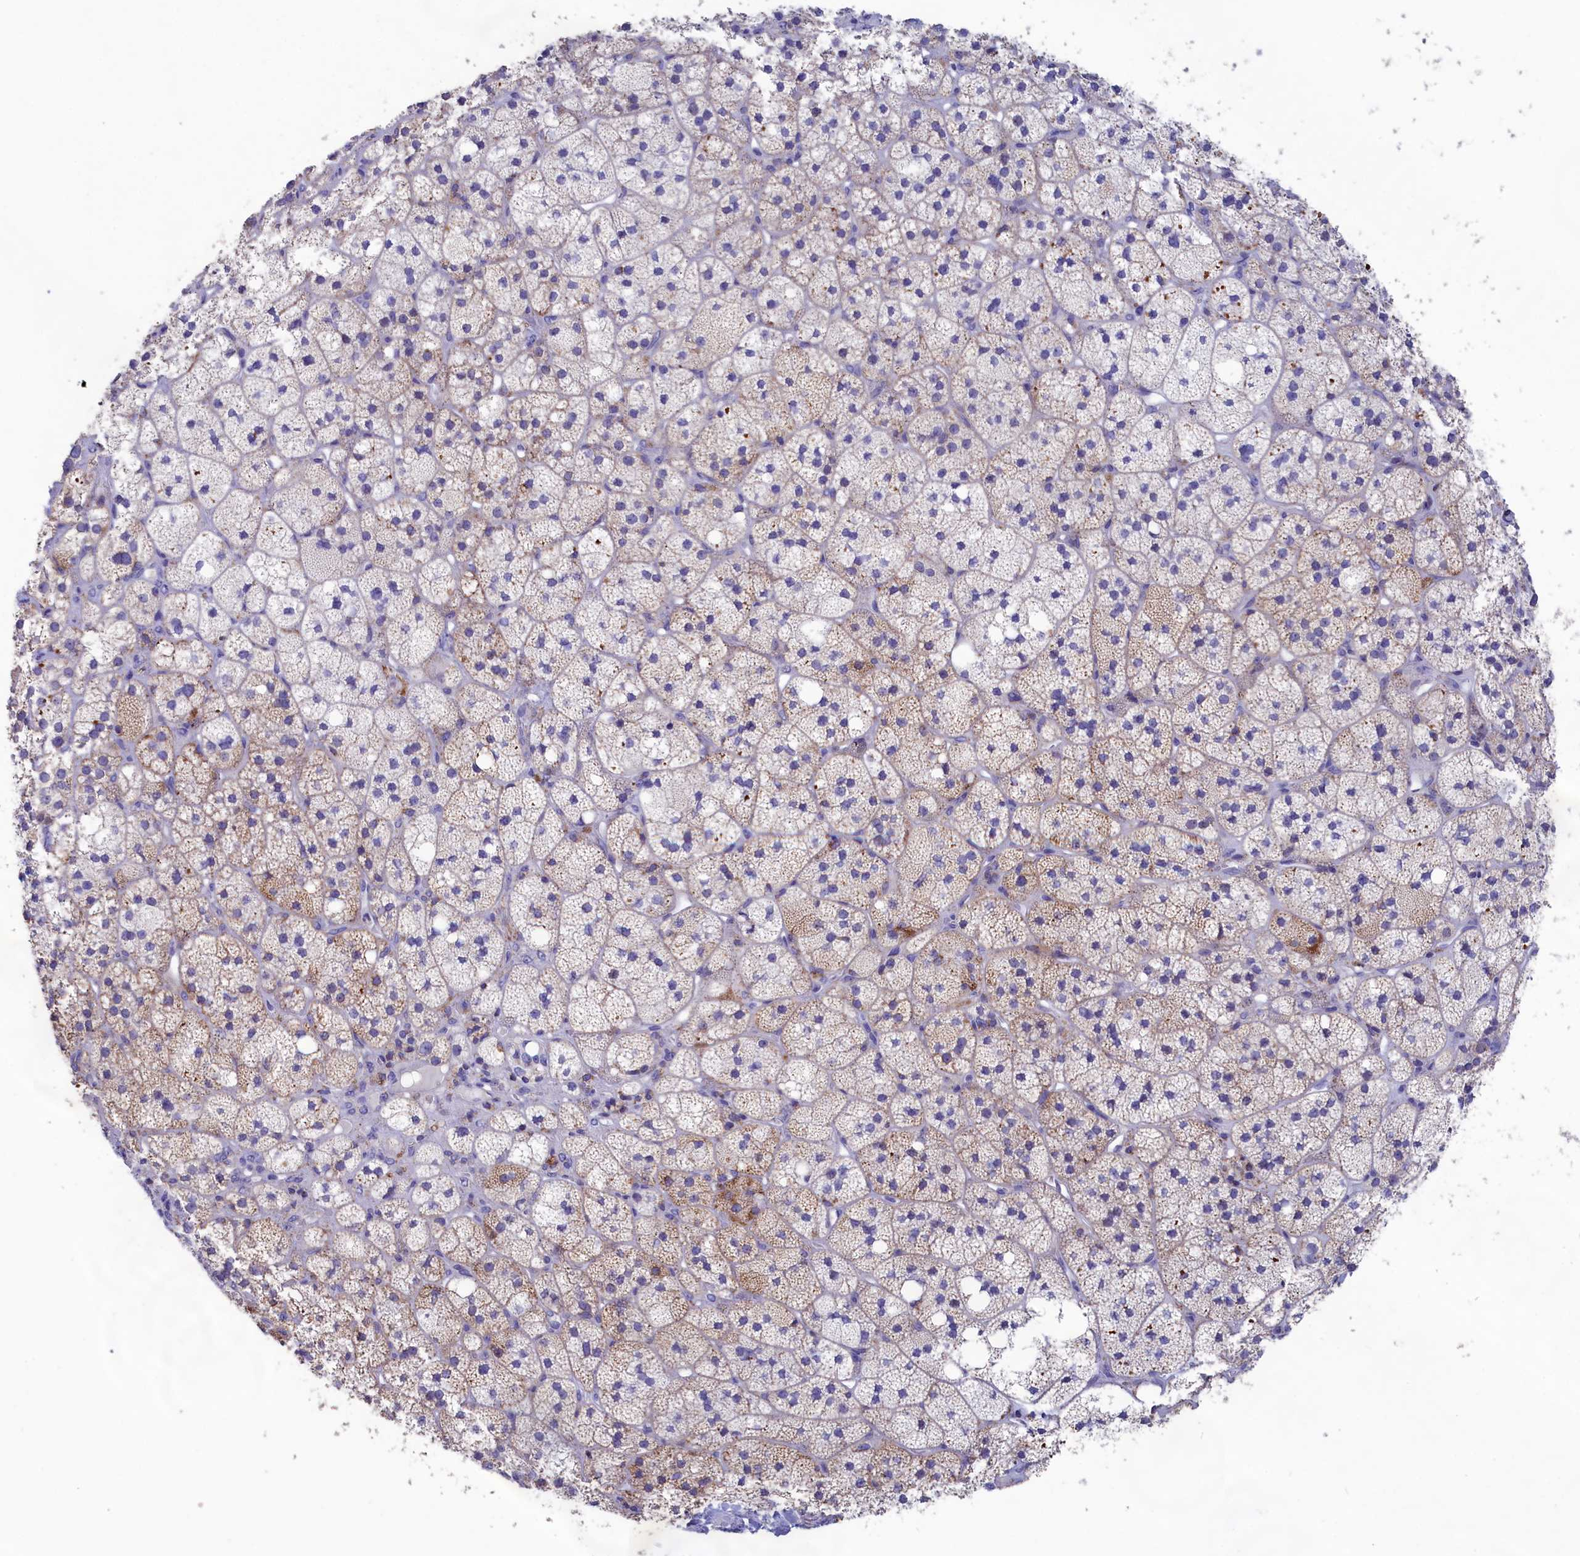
{"staining": {"intensity": "strong", "quantity": "<25%", "location": "cytoplasmic/membranous"}, "tissue": "adrenal gland", "cell_type": "Glandular cells", "image_type": "normal", "snomed": [{"axis": "morphology", "description": "Normal tissue, NOS"}, {"axis": "topography", "description": "Adrenal gland"}], "caption": "Brown immunohistochemical staining in unremarkable adrenal gland displays strong cytoplasmic/membranous staining in about <25% of glandular cells. (Stains: DAB in brown, nuclei in blue, Microscopy: brightfield microscopy at high magnification).", "gene": "PRDM12", "patient": {"sex": "male", "age": 61}}